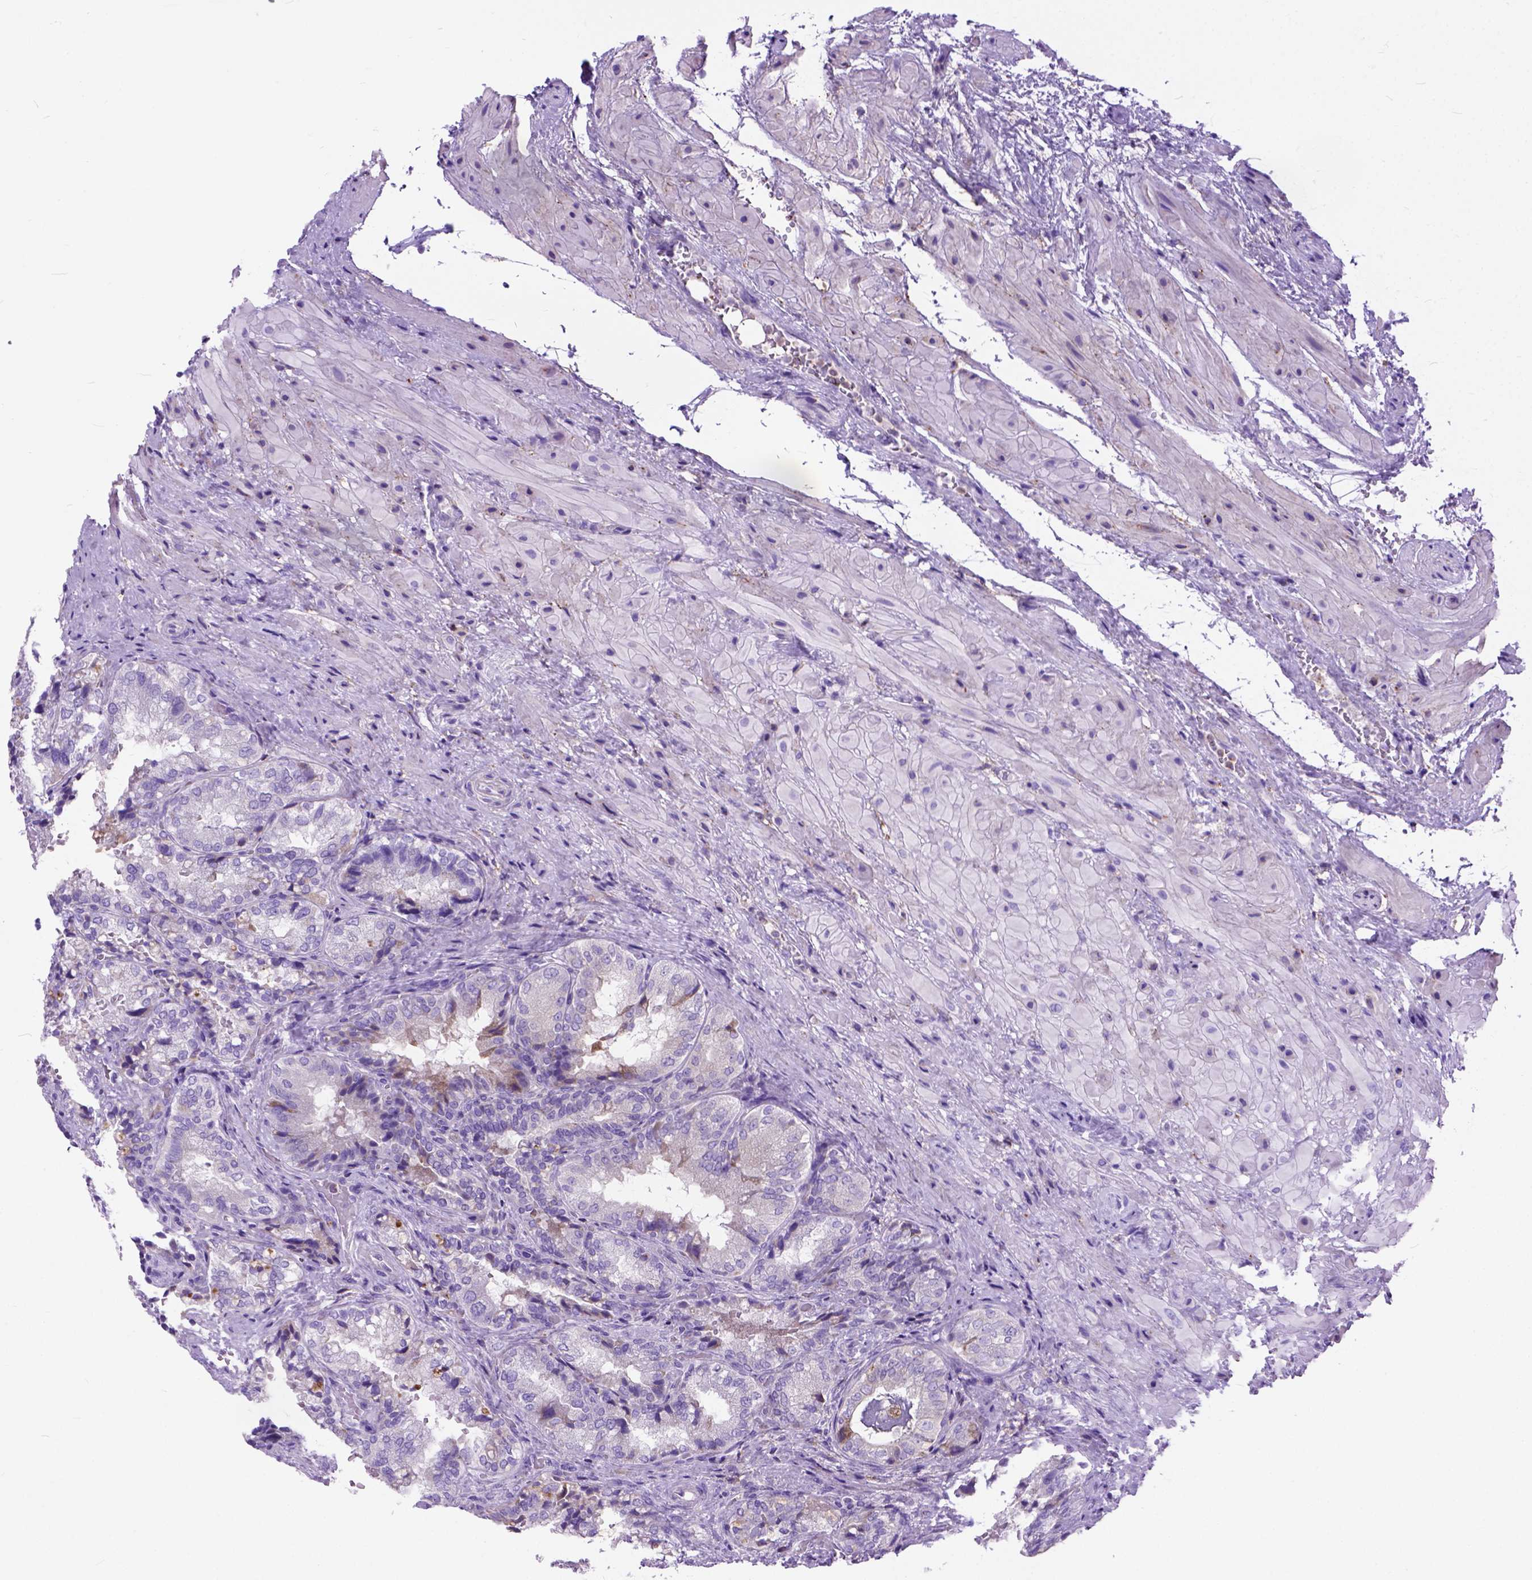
{"staining": {"intensity": "moderate", "quantity": "<25%", "location": "cytoplasmic/membranous"}, "tissue": "seminal vesicle", "cell_type": "Glandular cells", "image_type": "normal", "snomed": [{"axis": "morphology", "description": "Normal tissue, NOS"}, {"axis": "topography", "description": "Seminal veicle"}], "caption": "Seminal vesicle stained for a protein (brown) exhibits moderate cytoplasmic/membranous positive positivity in about <25% of glandular cells.", "gene": "PLK4", "patient": {"sex": "male", "age": 57}}